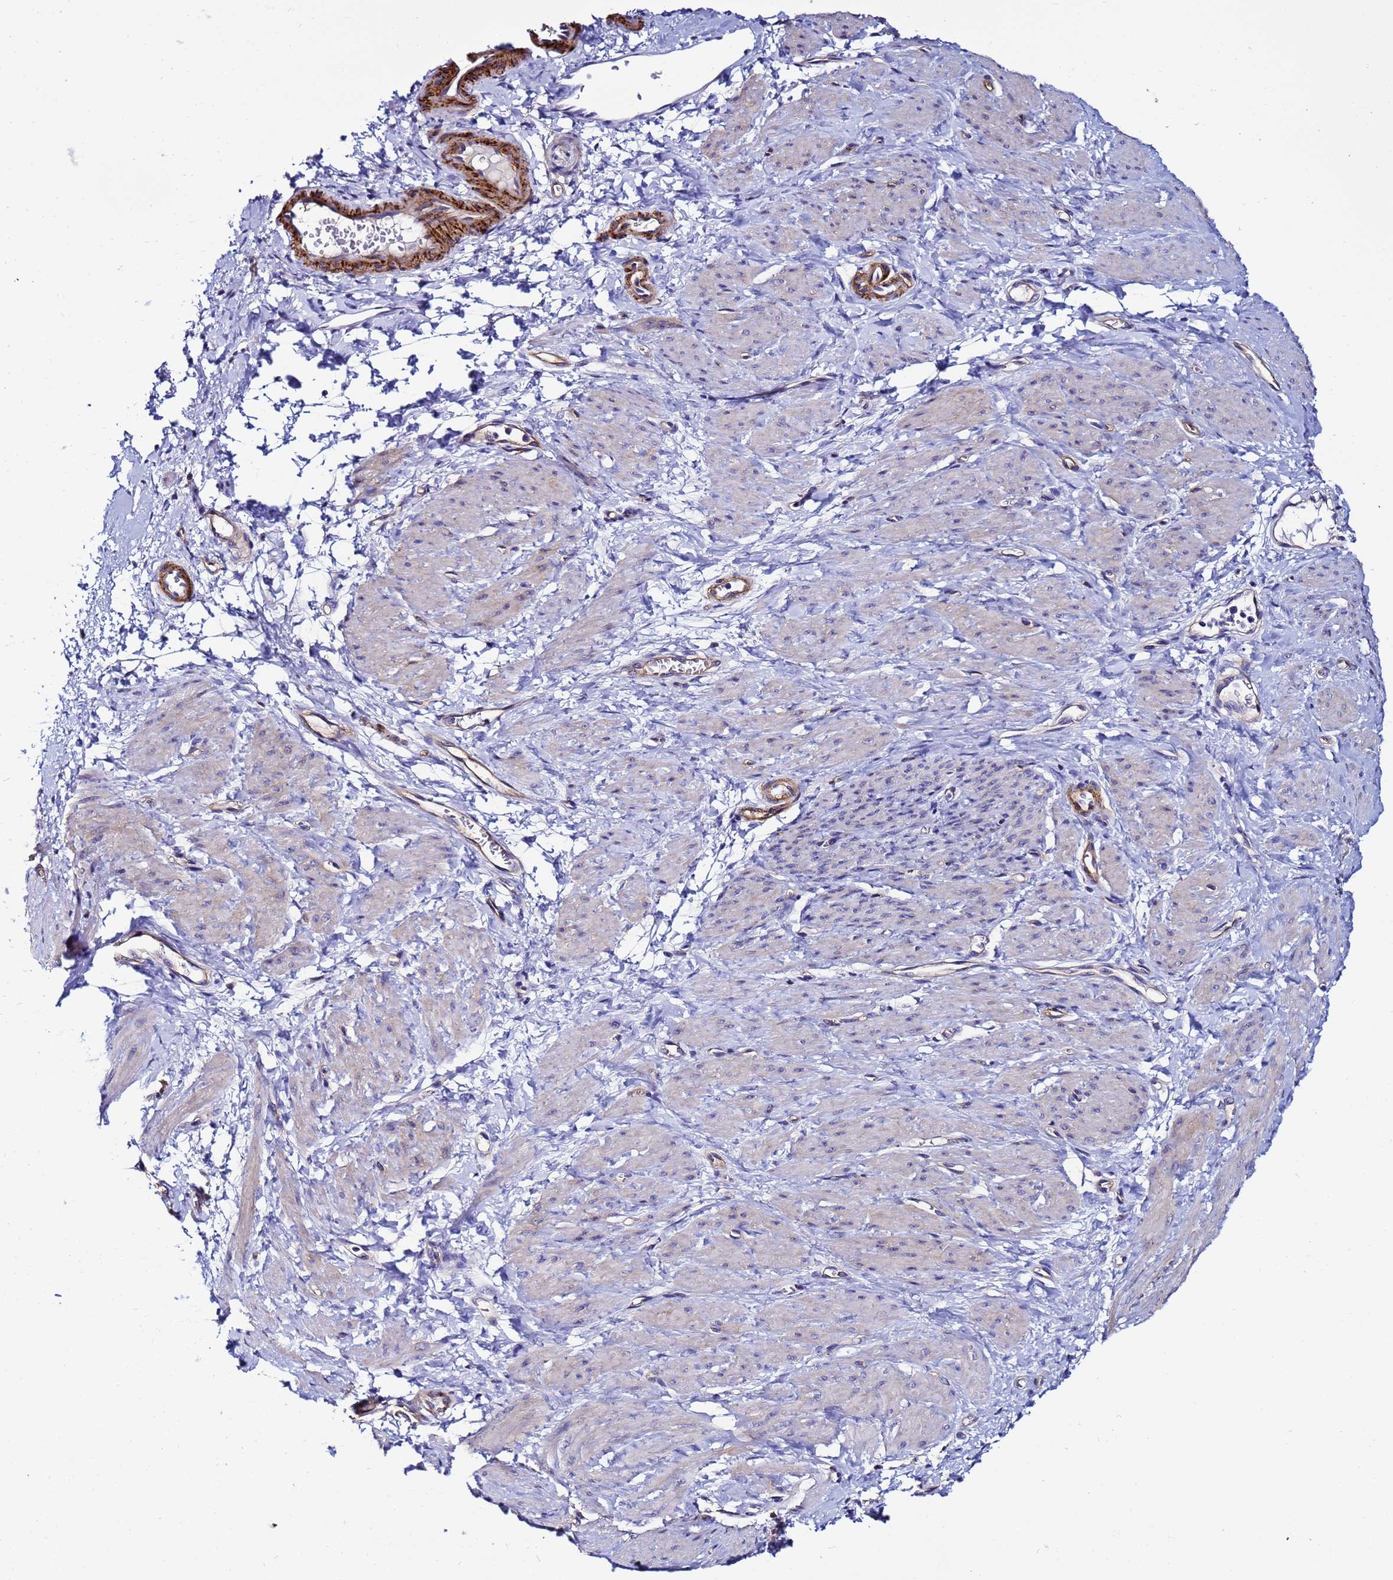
{"staining": {"intensity": "negative", "quantity": "none", "location": "none"}, "tissue": "smooth muscle", "cell_type": "Smooth muscle cells", "image_type": "normal", "snomed": [{"axis": "morphology", "description": "Normal tissue, NOS"}, {"axis": "topography", "description": "Smooth muscle"}, {"axis": "topography", "description": "Uterus"}], "caption": "This histopathology image is of benign smooth muscle stained with immunohistochemistry to label a protein in brown with the nuclei are counter-stained blue. There is no positivity in smooth muscle cells. (Brightfield microscopy of DAB immunohistochemistry at high magnification).", "gene": "DEFB104A", "patient": {"sex": "female", "age": 39}}